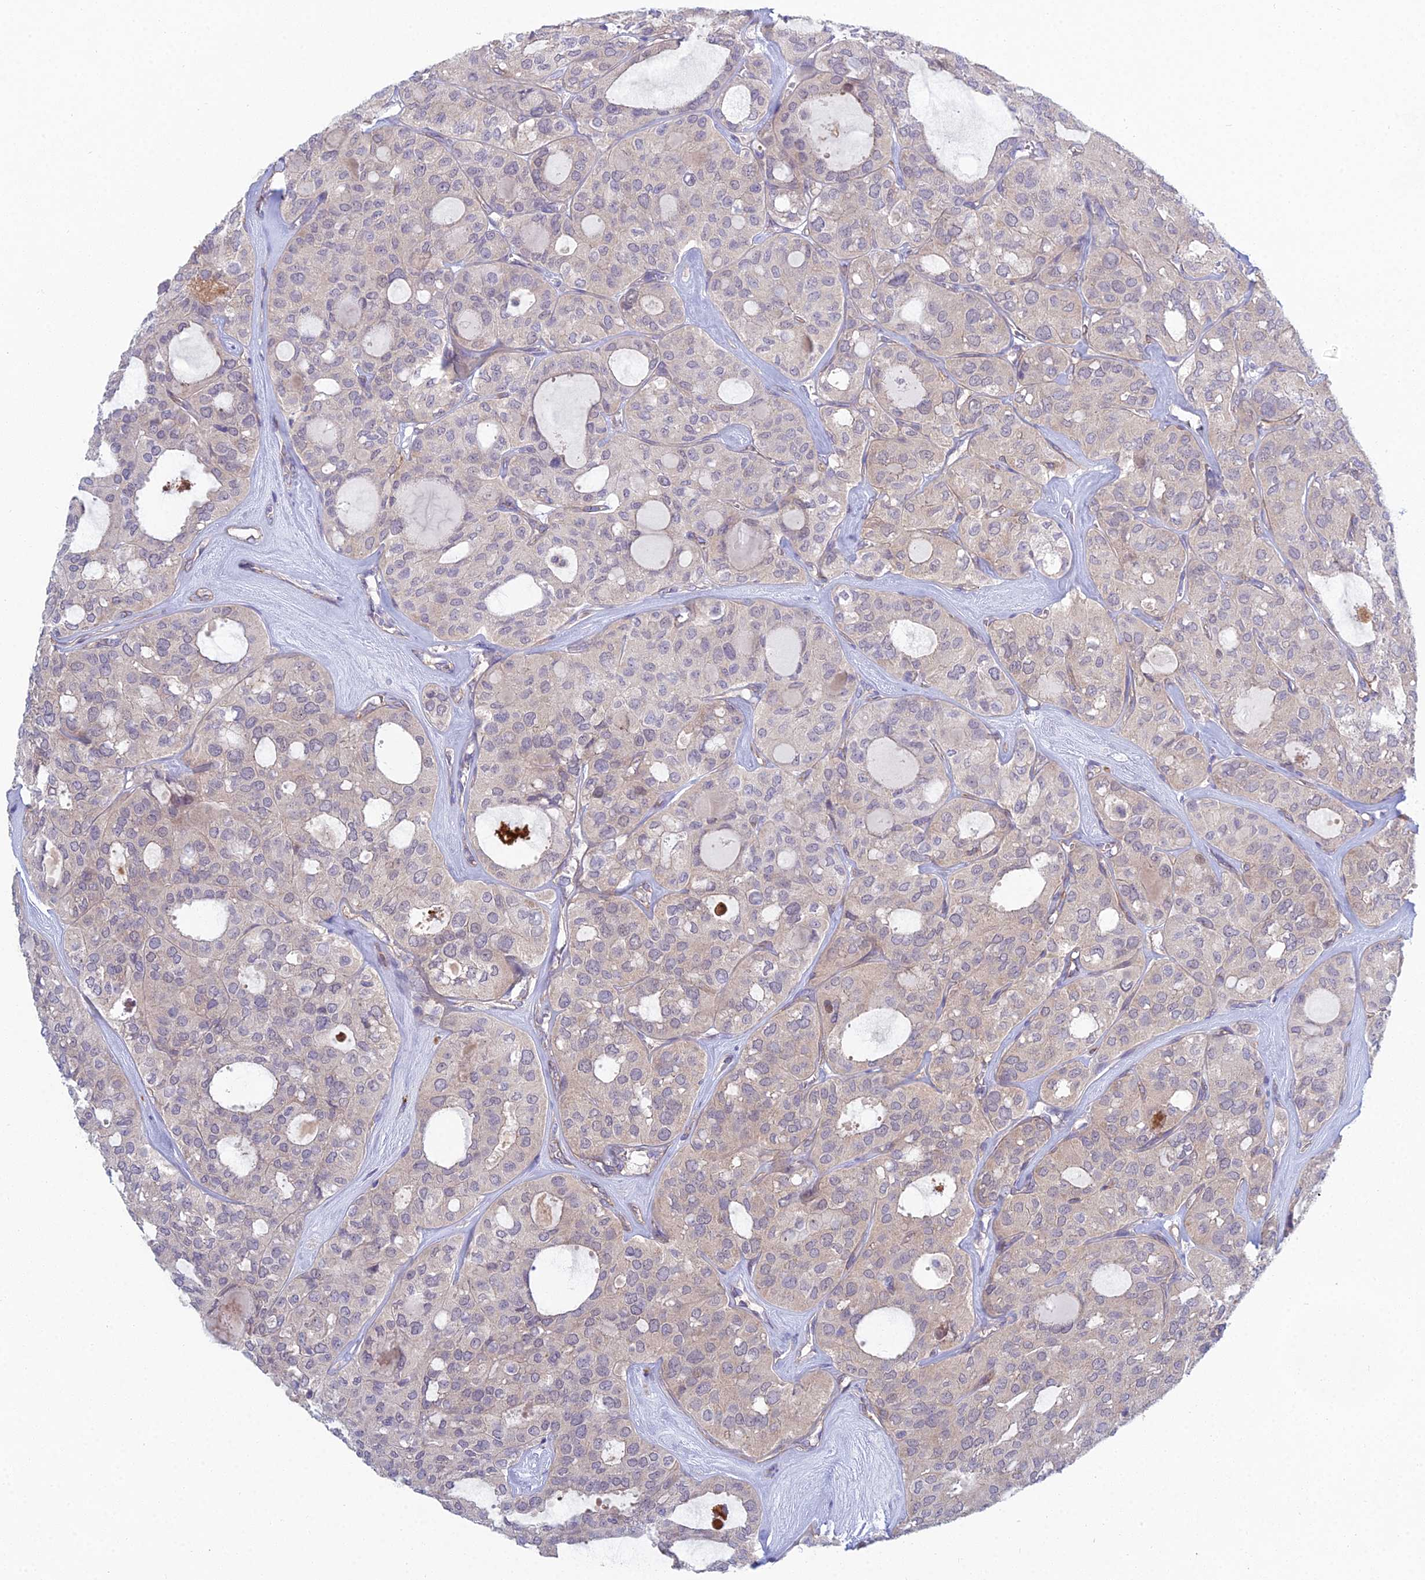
{"staining": {"intensity": "negative", "quantity": "none", "location": "none"}, "tissue": "thyroid cancer", "cell_type": "Tumor cells", "image_type": "cancer", "snomed": [{"axis": "morphology", "description": "Follicular adenoma carcinoma, NOS"}, {"axis": "topography", "description": "Thyroid gland"}], "caption": "The immunohistochemistry (IHC) micrograph has no significant staining in tumor cells of thyroid cancer (follicular adenoma carcinoma) tissue. (Stains: DAB IHC with hematoxylin counter stain, Microscopy: brightfield microscopy at high magnification).", "gene": "METTL26", "patient": {"sex": "male", "age": 75}}